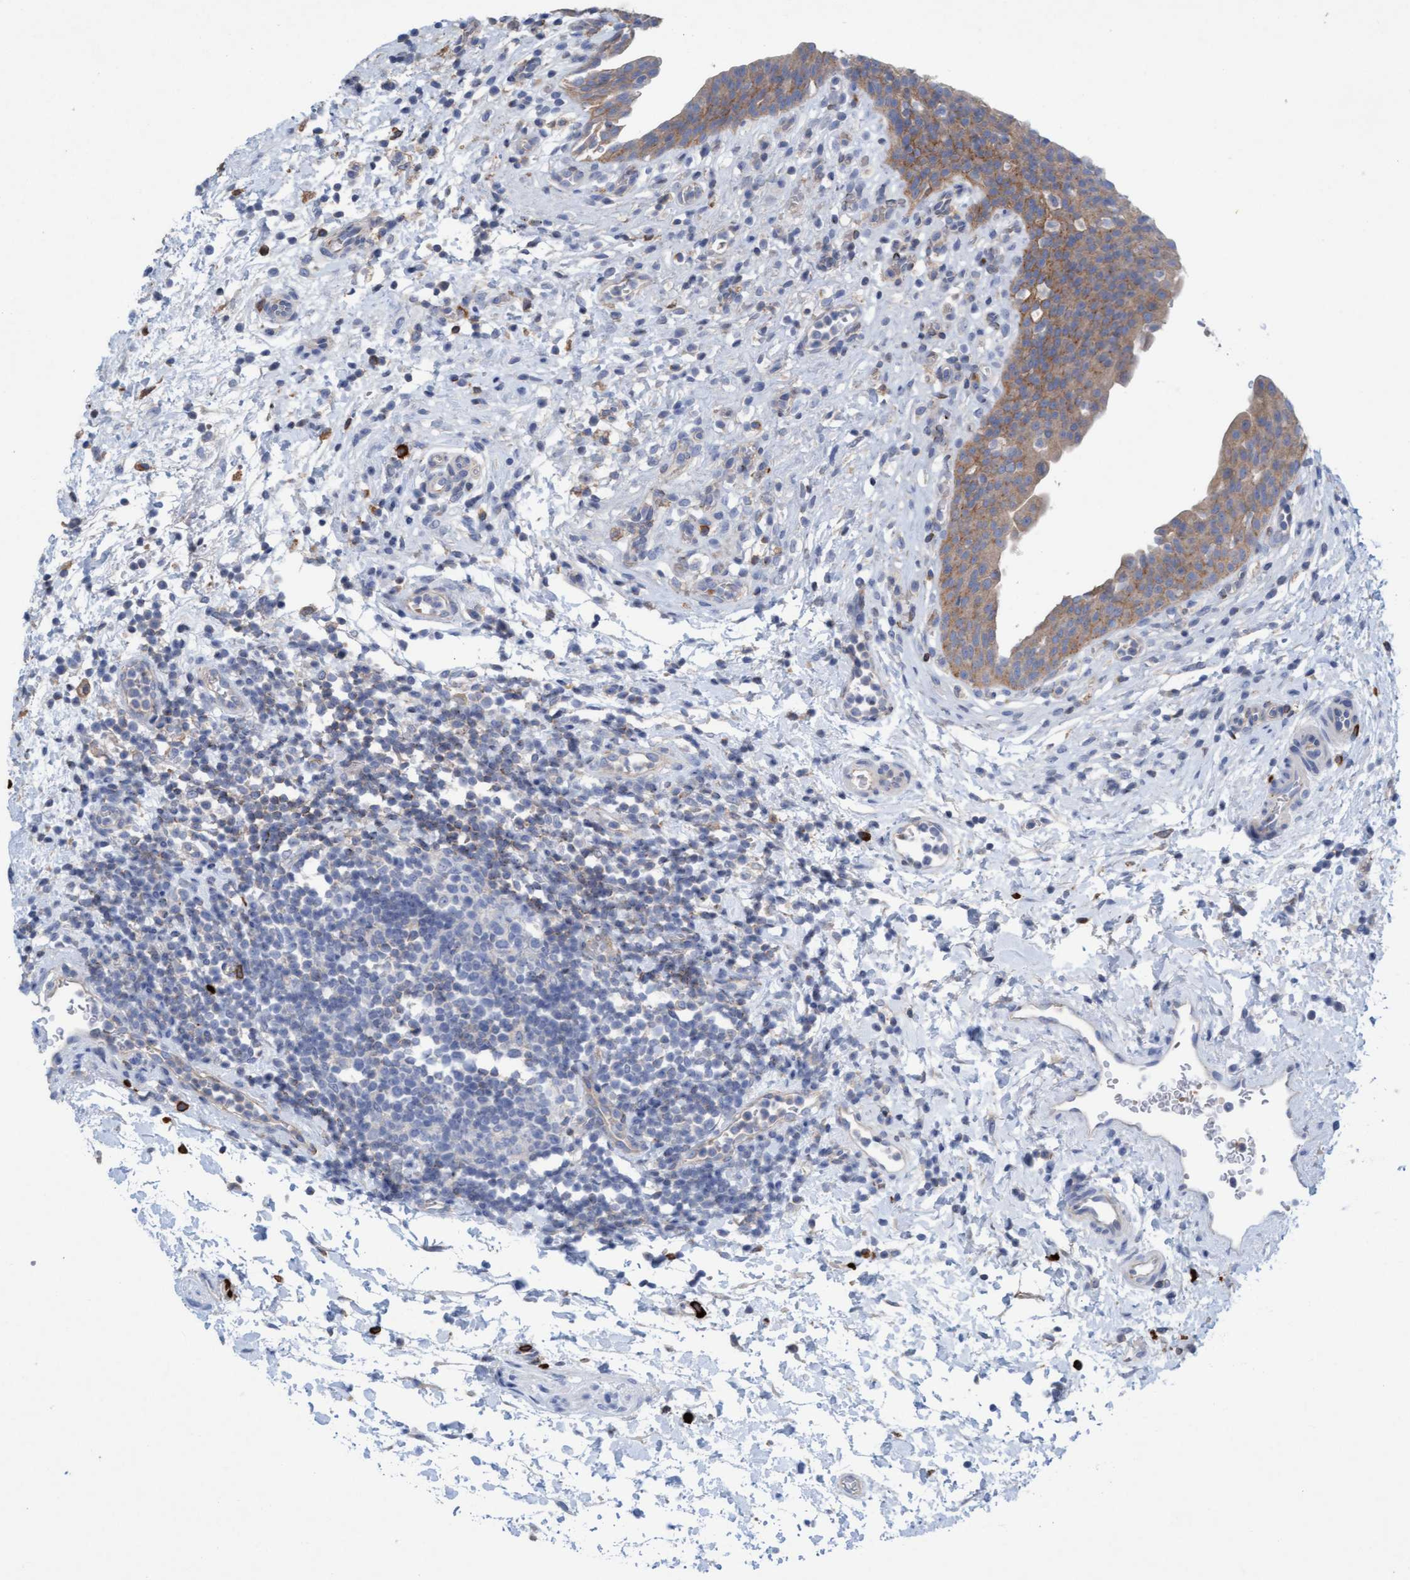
{"staining": {"intensity": "weak", "quantity": ">75%", "location": "cytoplasmic/membranous"}, "tissue": "urinary bladder", "cell_type": "Urothelial cells", "image_type": "normal", "snomed": [{"axis": "morphology", "description": "Normal tissue, NOS"}, {"axis": "topography", "description": "Urinary bladder"}], "caption": "This photomicrograph displays immunohistochemistry (IHC) staining of unremarkable urinary bladder, with low weak cytoplasmic/membranous expression in about >75% of urothelial cells.", "gene": "SIGIRR", "patient": {"sex": "male", "age": 37}}